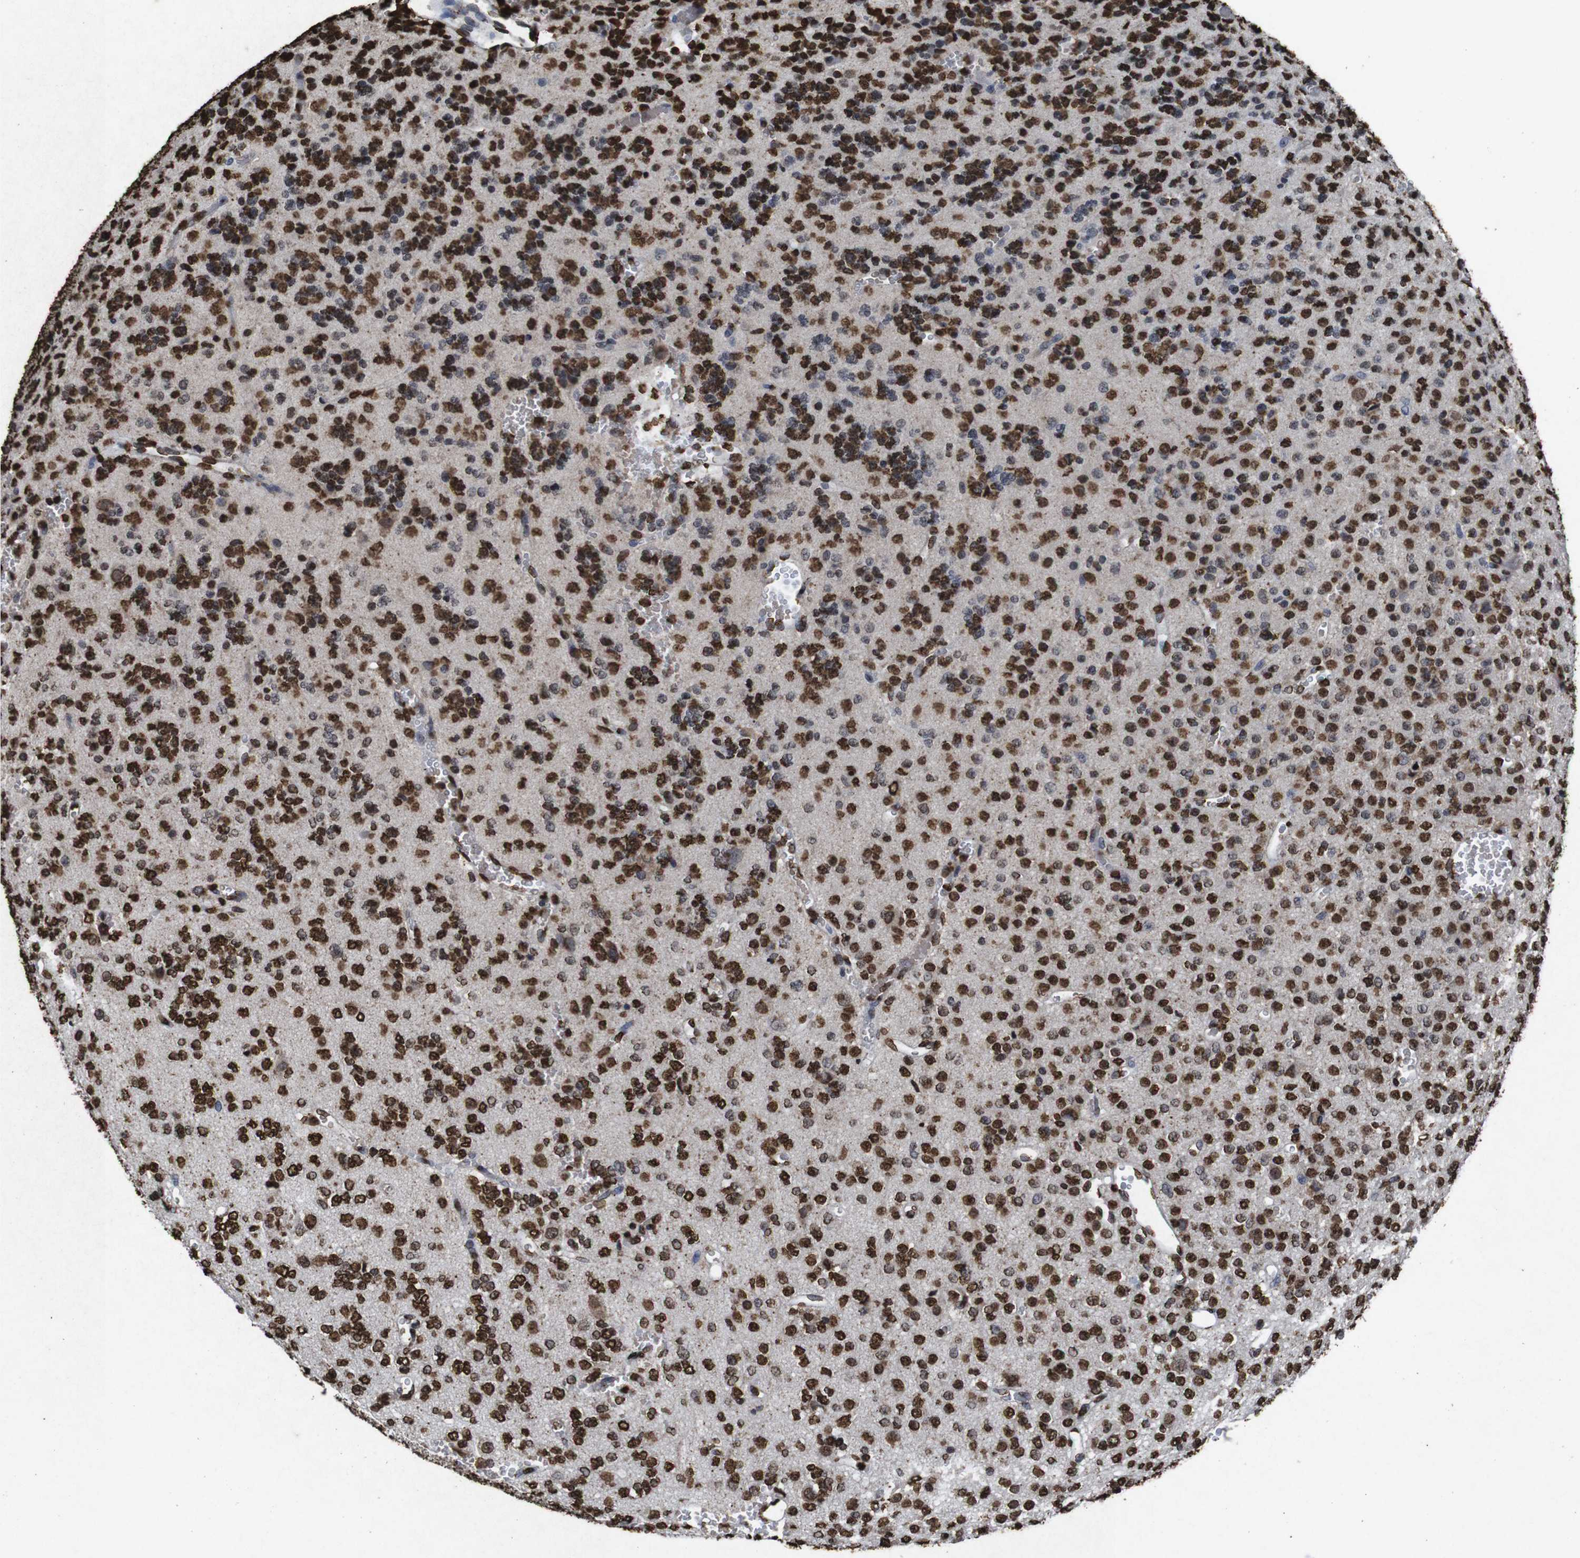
{"staining": {"intensity": "strong", "quantity": ">75%", "location": "nuclear"}, "tissue": "glioma", "cell_type": "Tumor cells", "image_type": "cancer", "snomed": [{"axis": "morphology", "description": "Glioma, malignant, Low grade"}, {"axis": "topography", "description": "Brain"}], "caption": "About >75% of tumor cells in malignant glioma (low-grade) exhibit strong nuclear protein staining as visualized by brown immunohistochemical staining.", "gene": "MDM2", "patient": {"sex": "male", "age": 38}}